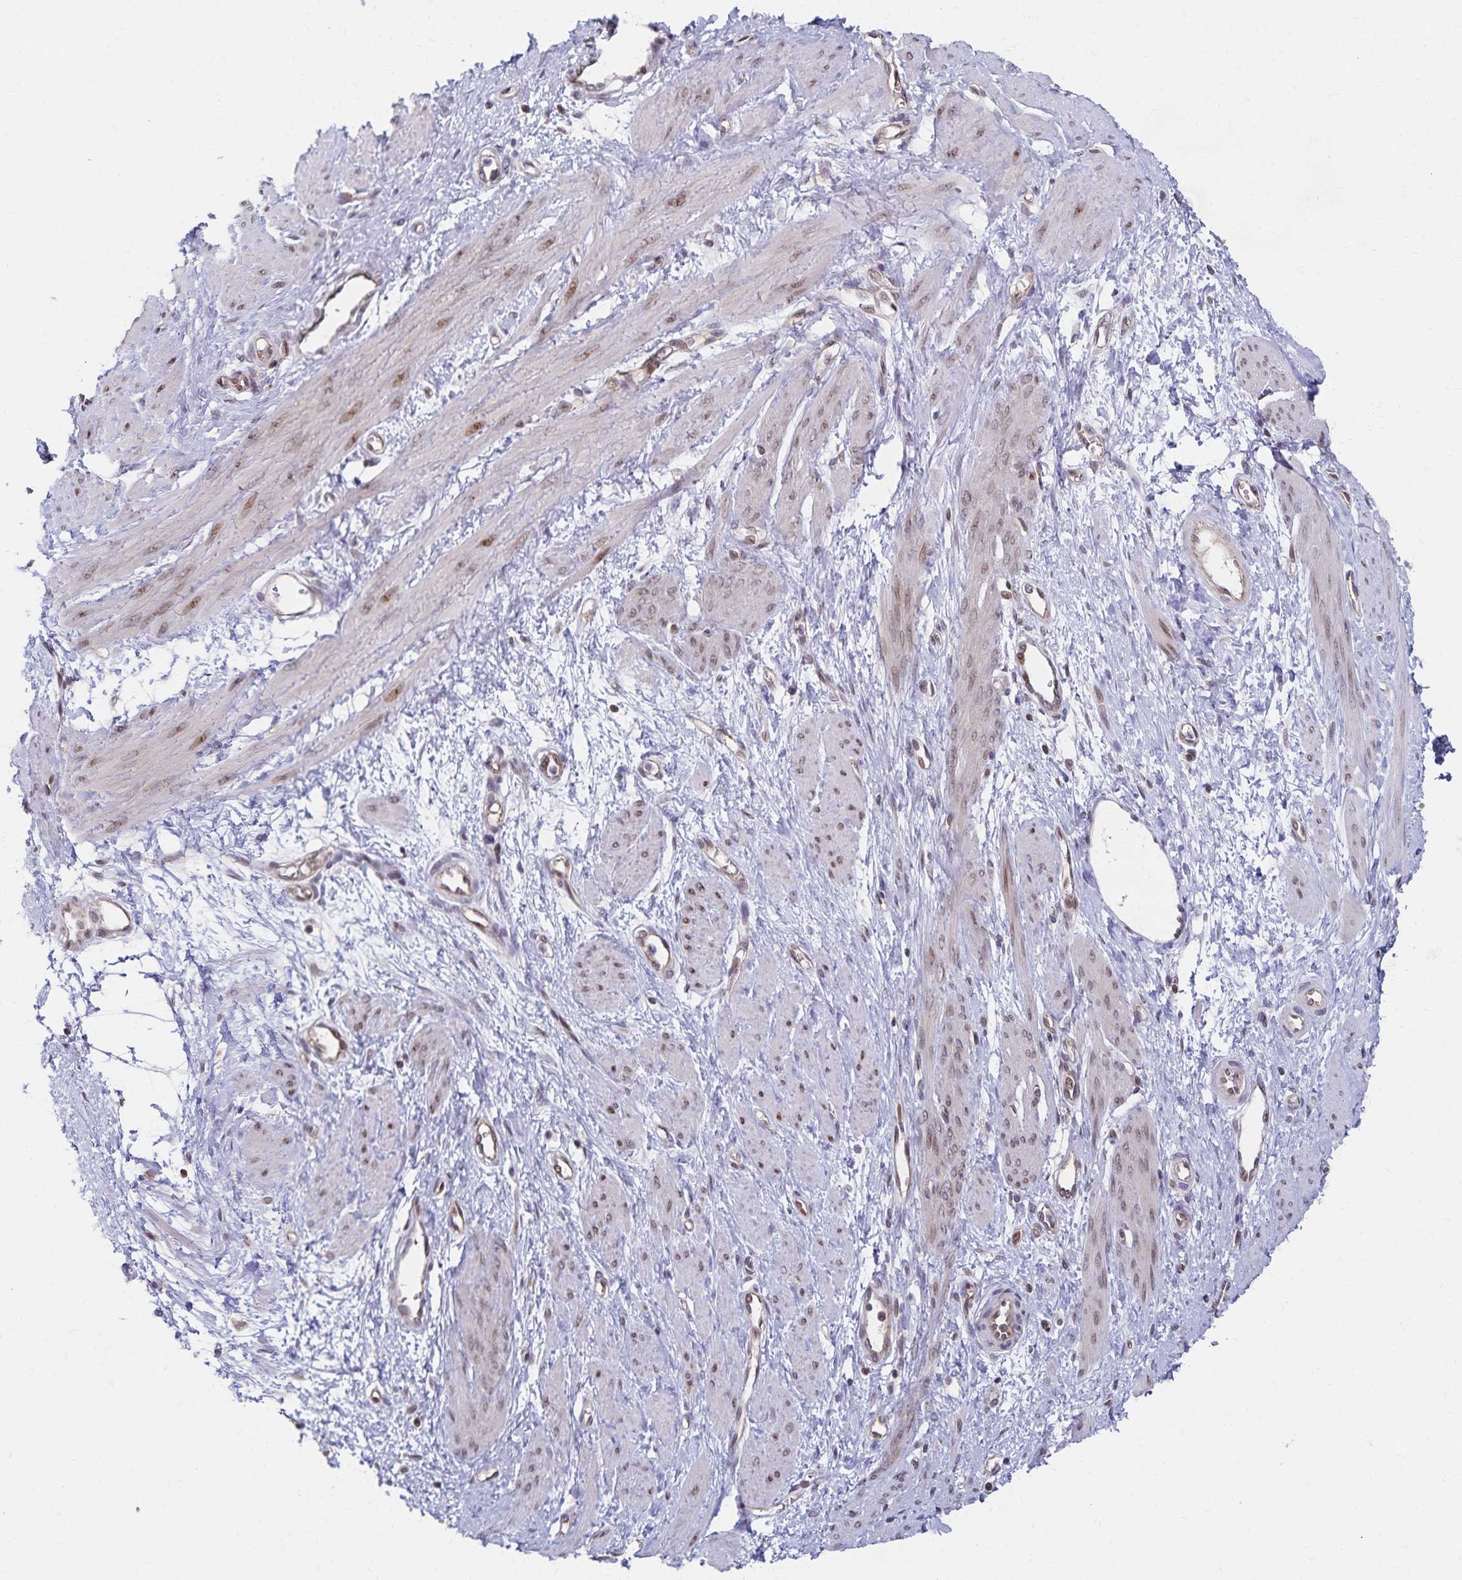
{"staining": {"intensity": "weak", "quantity": "25%-75%", "location": "nuclear"}, "tissue": "smooth muscle", "cell_type": "Smooth muscle cells", "image_type": "normal", "snomed": [{"axis": "morphology", "description": "Normal tissue, NOS"}, {"axis": "topography", "description": "Smooth muscle"}, {"axis": "topography", "description": "Uterus"}], "caption": "A photomicrograph of human smooth muscle stained for a protein exhibits weak nuclear brown staining in smooth muscle cells. (DAB (3,3'-diaminobenzidine) IHC, brown staining for protein, blue staining for nuclei).", "gene": "RAB9B", "patient": {"sex": "female", "age": 39}}